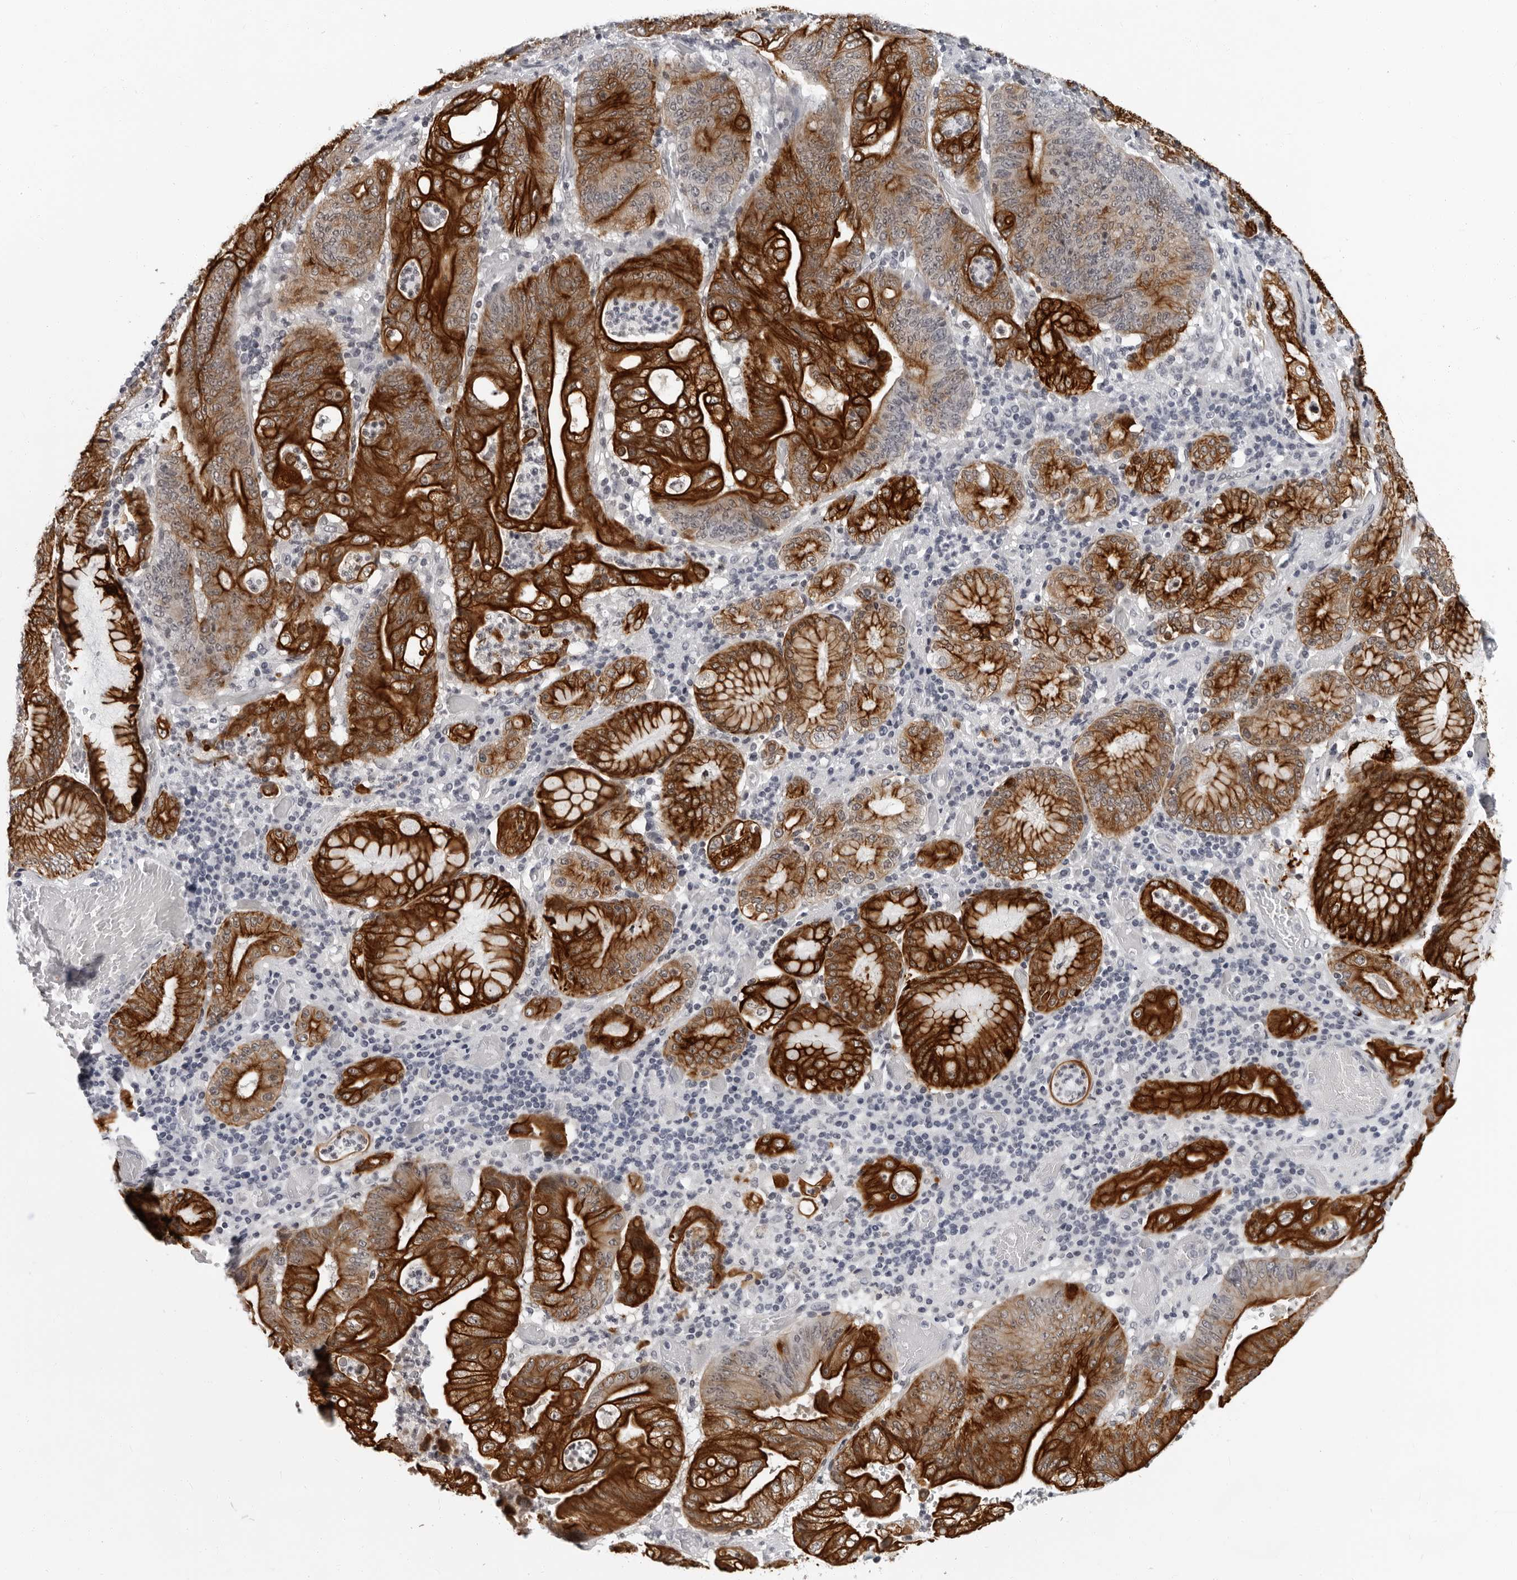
{"staining": {"intensity": "strong", "quantity": ">75%", "location": "cytoplasmic/membranous"}, "tissue": "stomach cancer", "cell_type": "Tumor cells", "image_type": "cancer", "snomed": [{"axis": "morphology", "description": "Adenocarcinoma, NOS"}, {"axis": "topography", "description": "Stomach"}], "caption": "An image of human stomach cancer (adenocarcinoma) stained for a protein shows strong cytoplasmic/membranous brown staining in tumor cells.", "gene": "CCDC28B", "patient": {"sex": "female", "age": 73}}